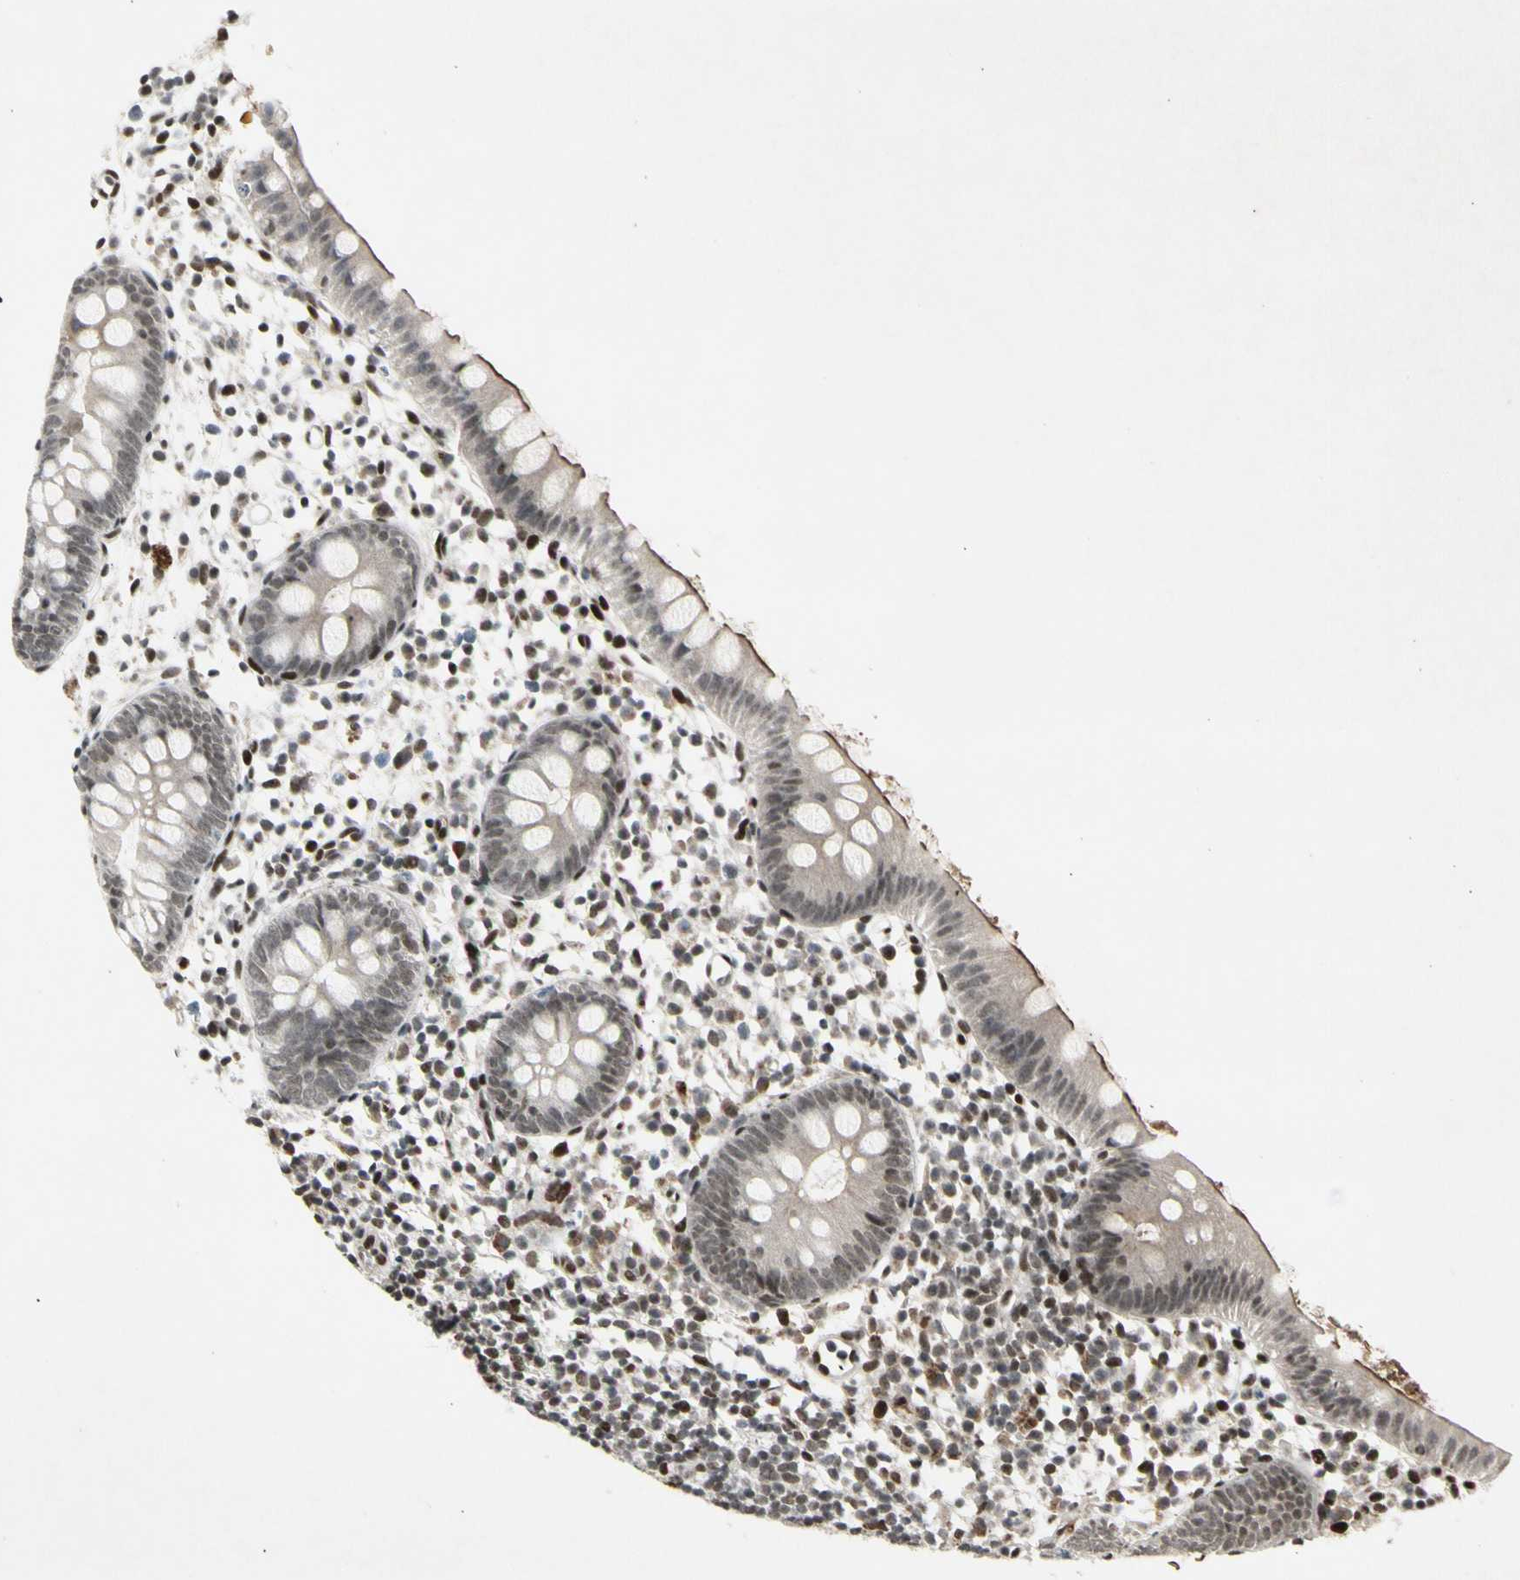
{"staining": {"intensity": "moderate", "quantity": "<25%", "location": "cytoplasmic/membranous,nuclear"}, "tissue": "appendix", "cell_type": "Glandular cells", "image_type": "normal", "snomed": [{"axis": "morphology", "description": "Normal tissue, NOS"}, {"axis": "topography", "description": "Appendix"}], "caption": "A brown stain shows moderate cytoplasmic/membranous,nuclear expression of a protein in glandular cells of benign appendix.", "gene": "FOXJ2", "patient": {"sex": "female", "age": 20}}